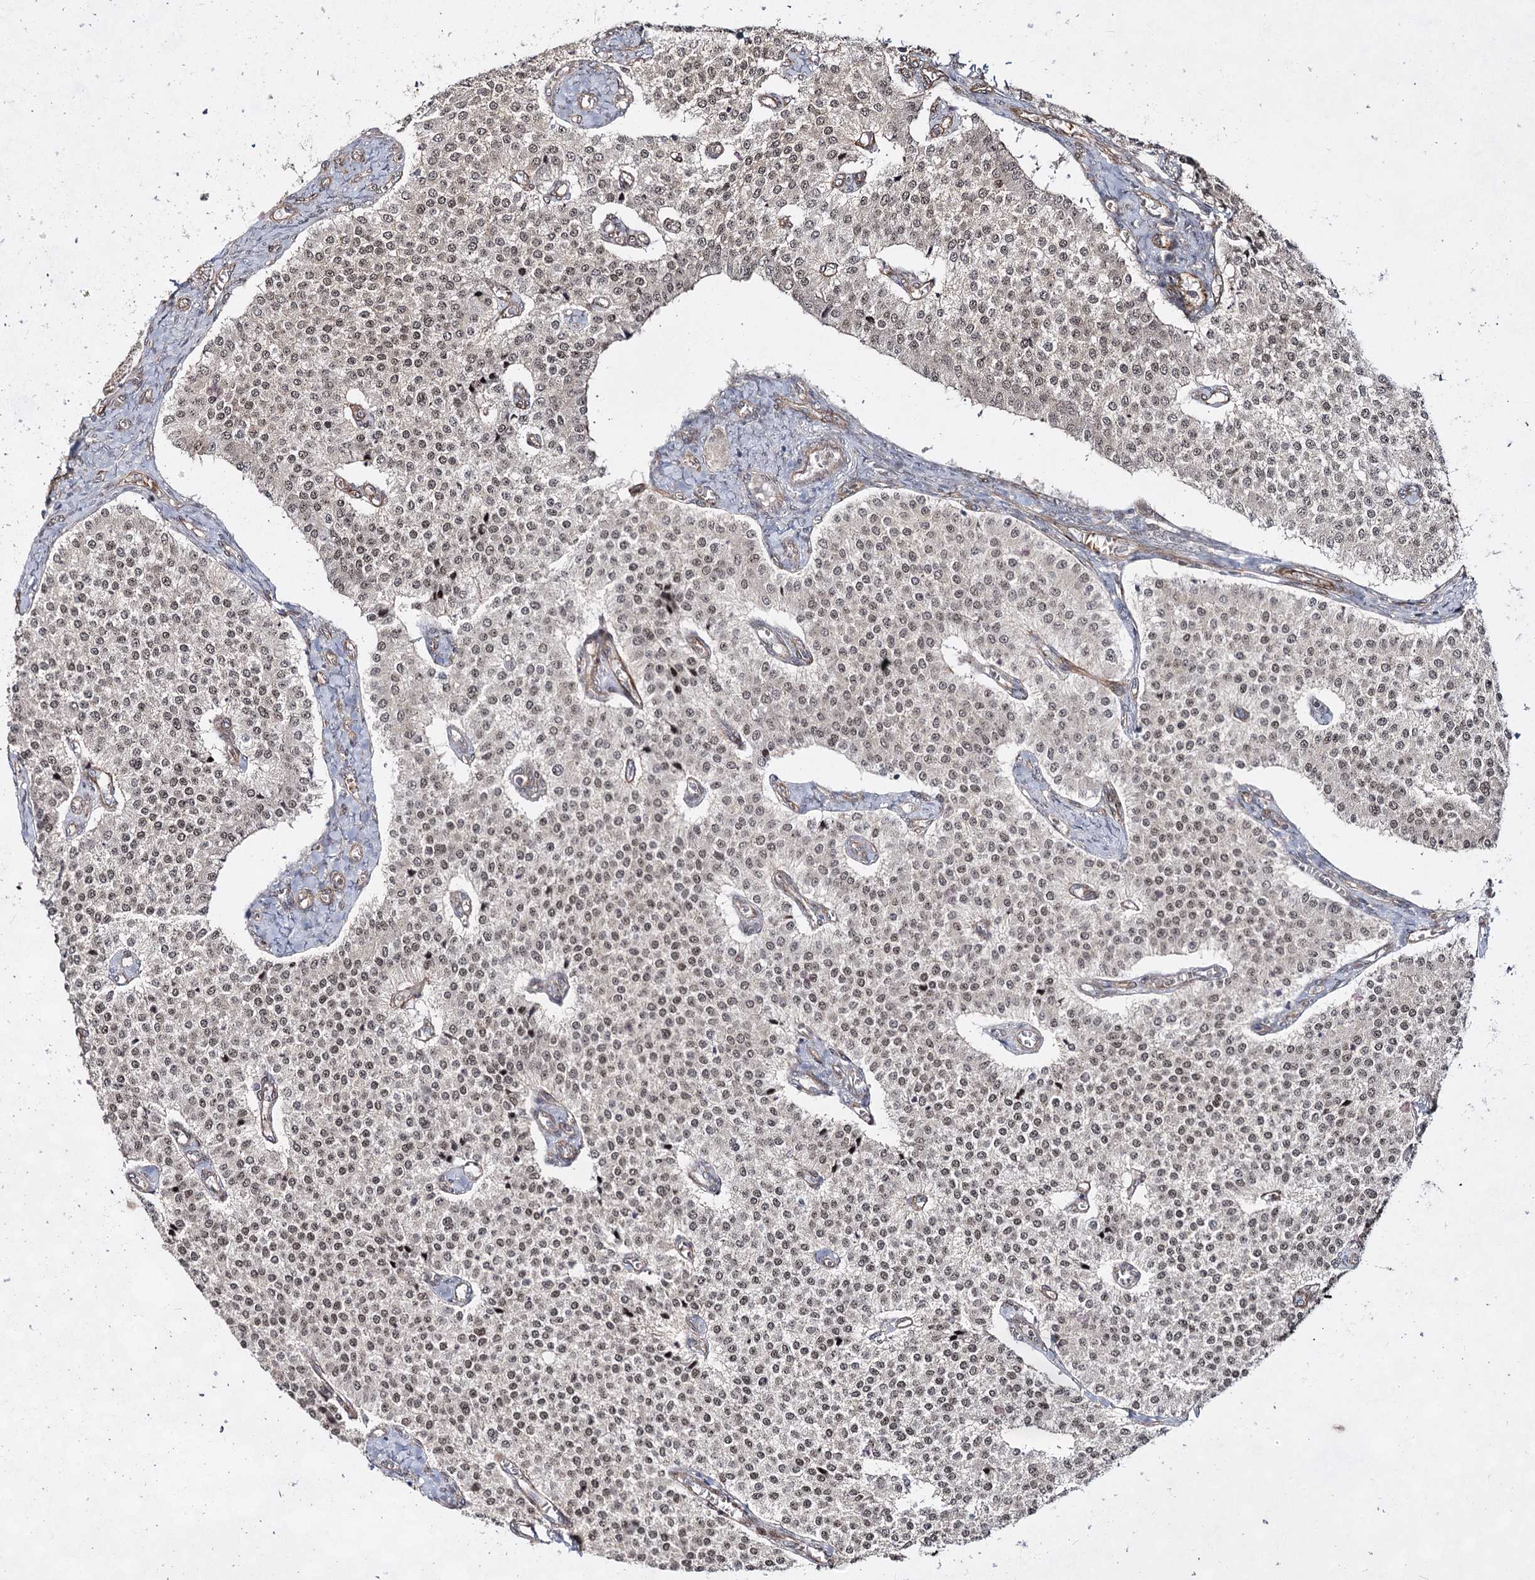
{"staining": {"intensity": "negative", "quantity": "none", "location": "none"}, "tissue": "carcinoid", "cell_type": "Tumor cells", "image_type": "cancer", "snomed": [{"axis": "morphology", "description": "Carcinoid, malignant, NOS"}, {"axis": "topography", "description": "Colon"}], "caption": "A photomicrograph of carcinoid (malignant) stained for a protein displays no brown staining in tumor cells. Nuclei are stained in blue.", "gene": "IQSEC1", "patient": {"sex": "female", "age": 52}}